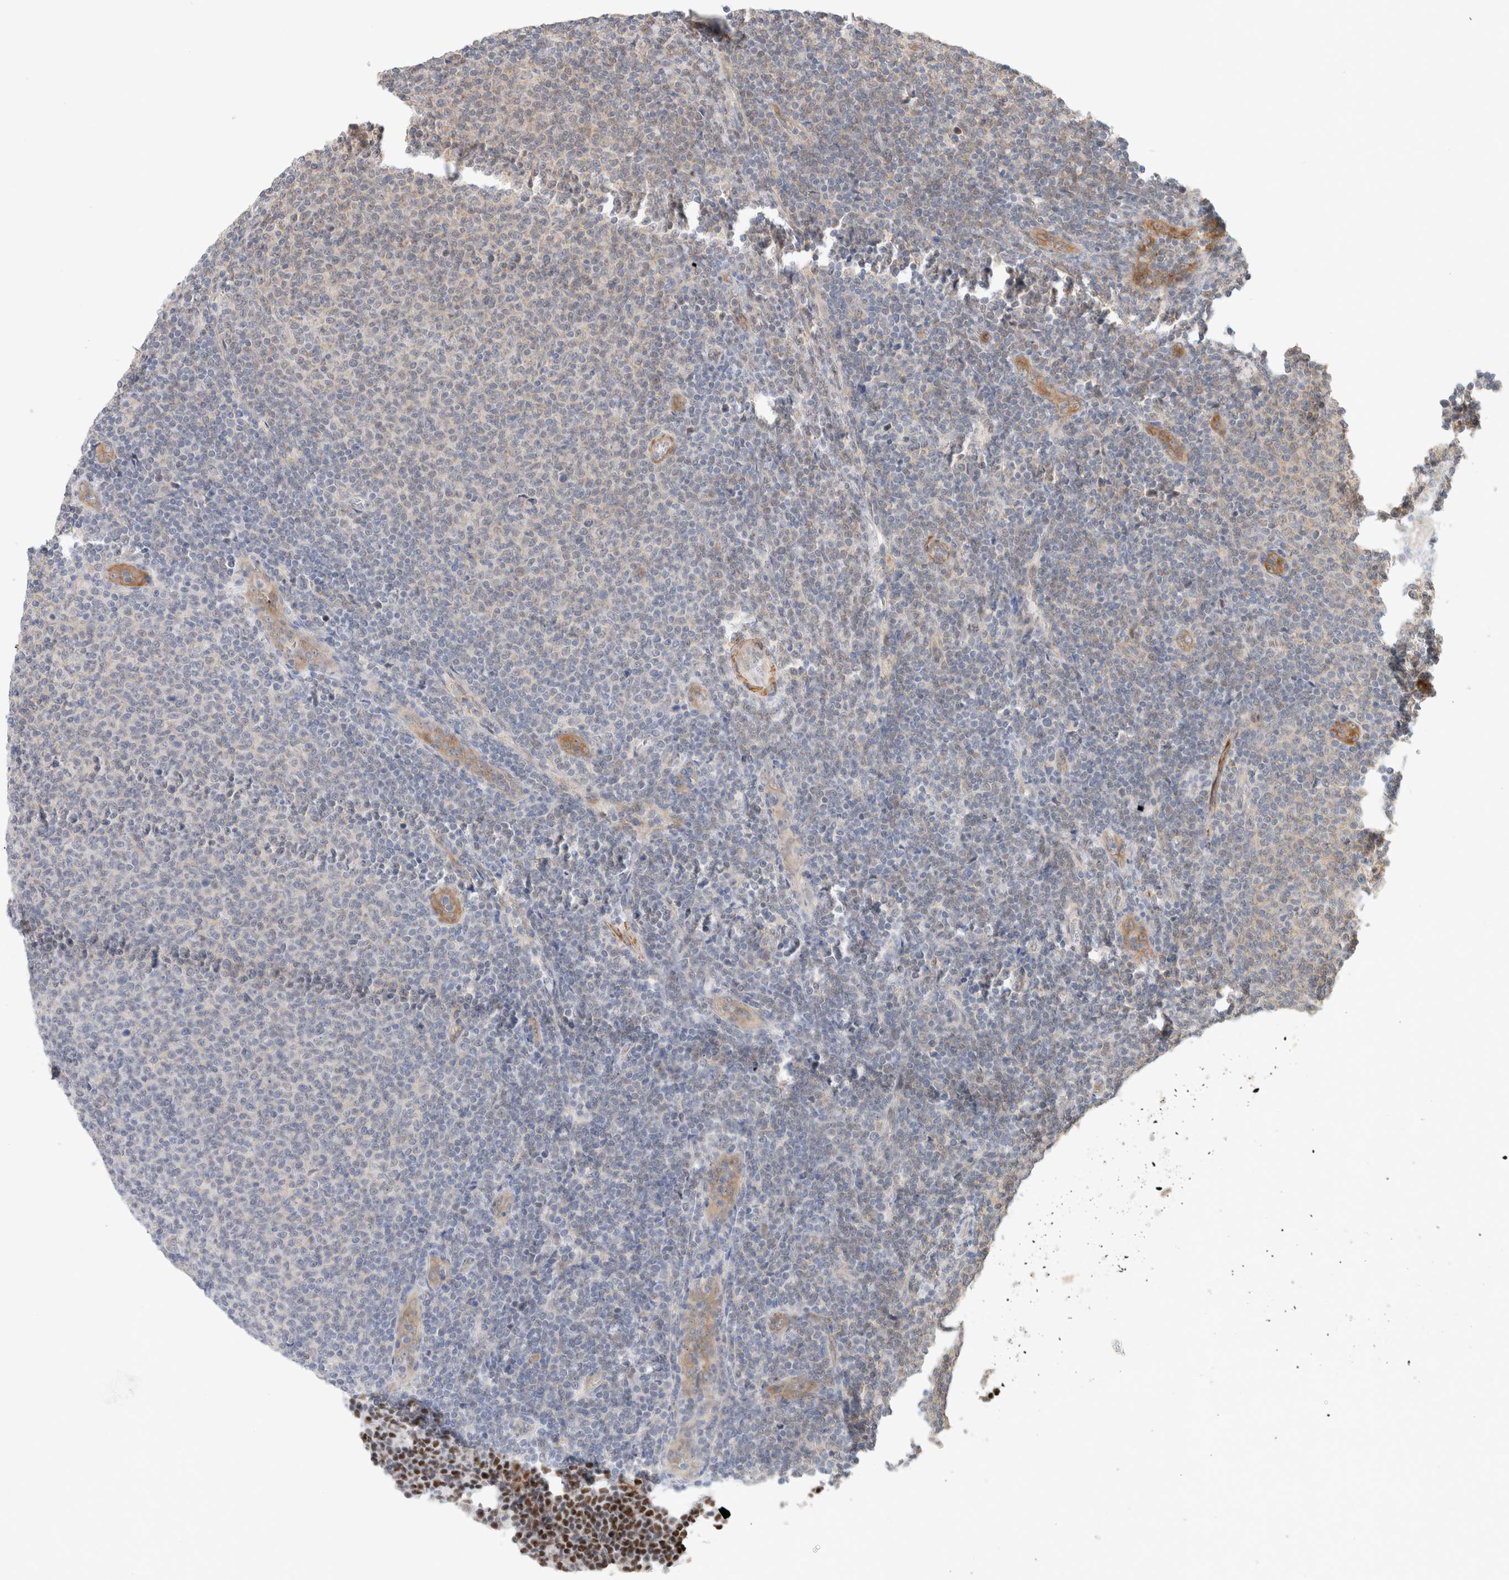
{"staining": {"intensity": "negative", "quantity": "none", "location": "none"}, "tissue": "lymphoma", "cell_type": "Tumor cells", "image_type": "cancer", "snomed": [{"axis": "morphology", "description": "Malignant lymphoma, non-Hodgkin's type, Low grade"}, {"axis": "topography", "description": "Lymph node"}], "caption": "The micrograph exhibits no staining of tumor cells in lymphoma.", "gene": "ID3", "patient": {"sex": "male", "age": 66}}